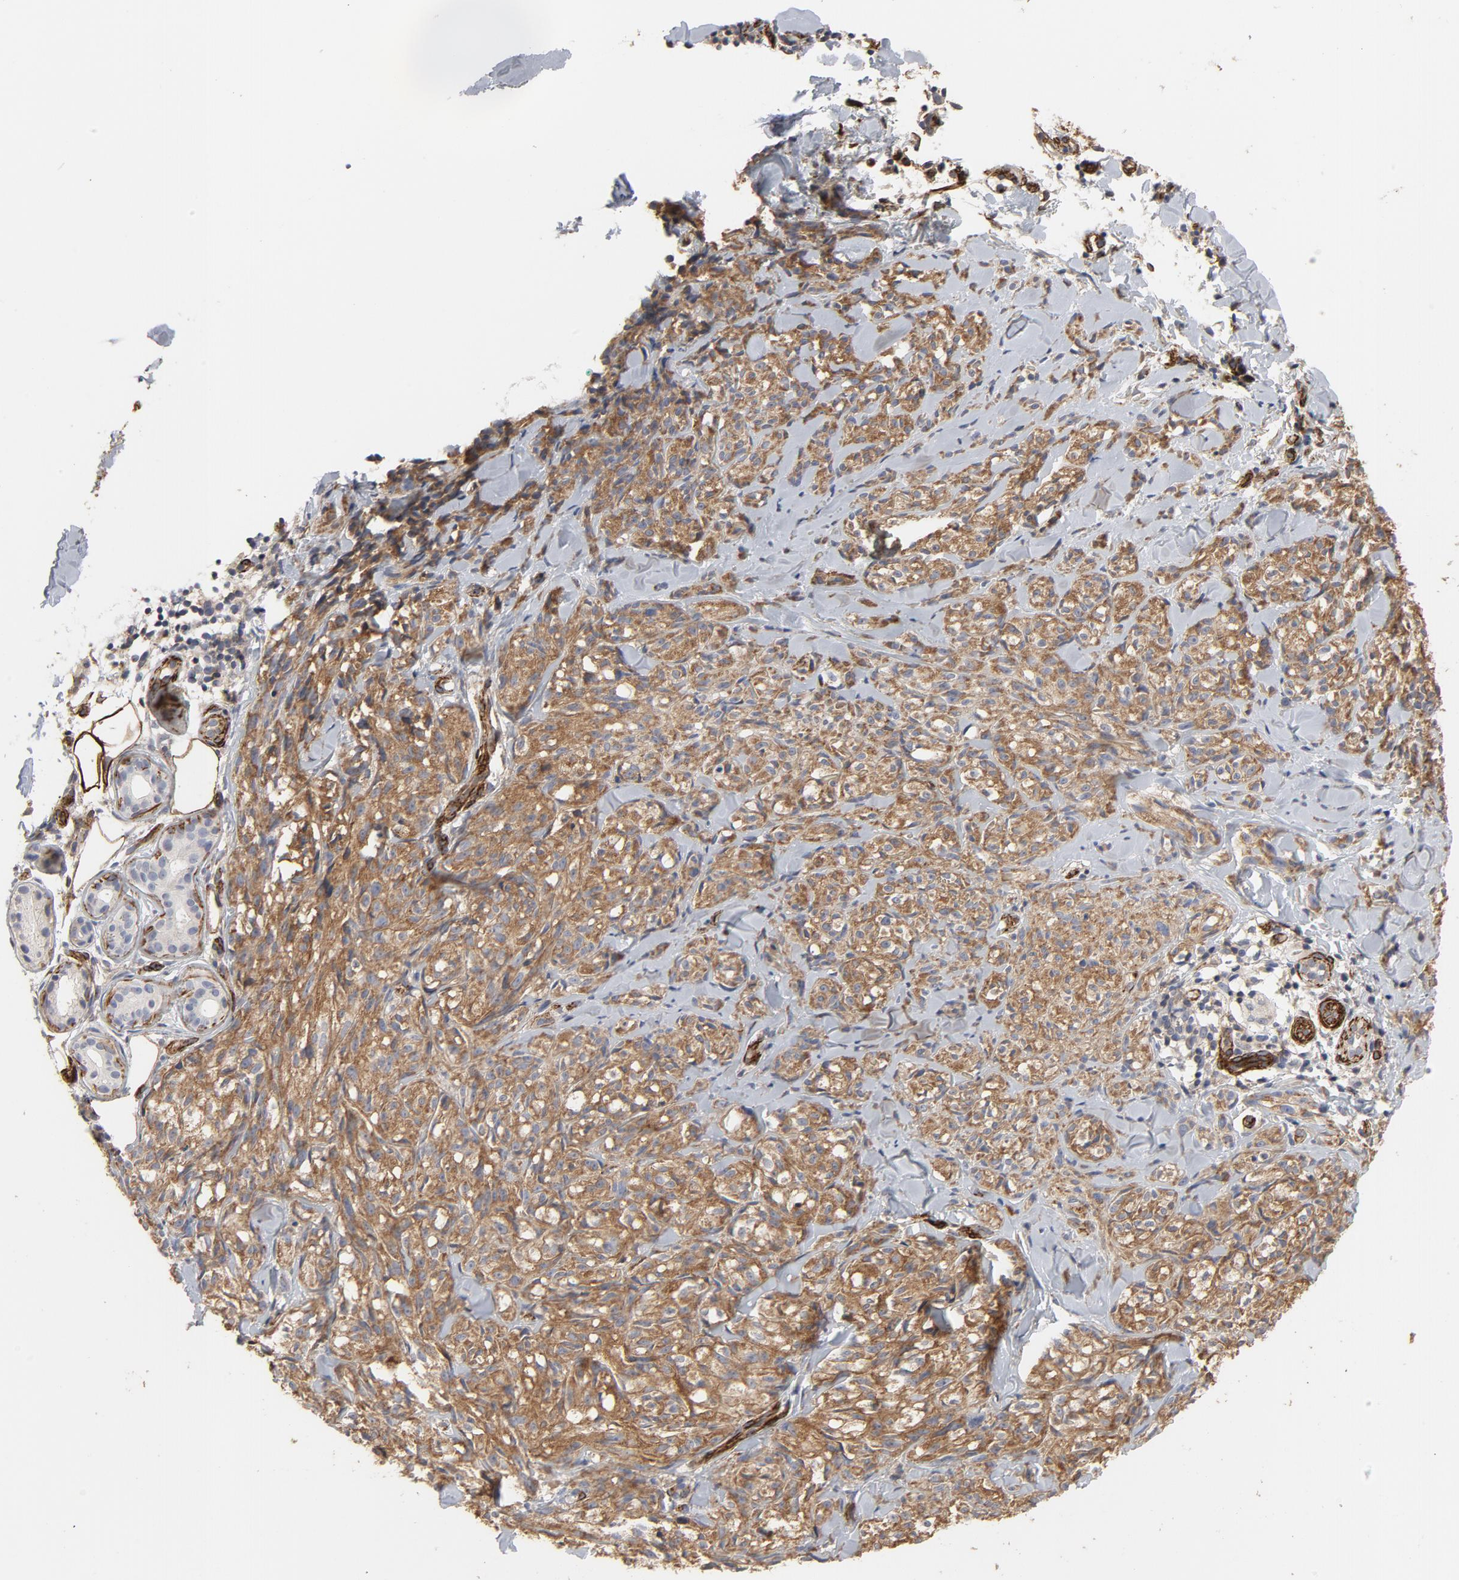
{"staining": {"intensity": "moderate", "quantity": "25%-75%", "location": "cytoplasmic/membranous"}, "tissue": "melanoma", "cell_type": "Tumor cells", "image_type": "cancer", "snomed": [{"axis": "morphology", "description": "Malignant melanoma, Metastatic site"}, {"axis": "topography", "description": "Skin"}], "caption": "Human melanoma stained for a protein (brown) displays moderate cytoplasmic/membranous positive expression in approximately 25%-75% of tumor cells.", "gene": "GNG2", "patient": {"sex": "female", "age": 66}}